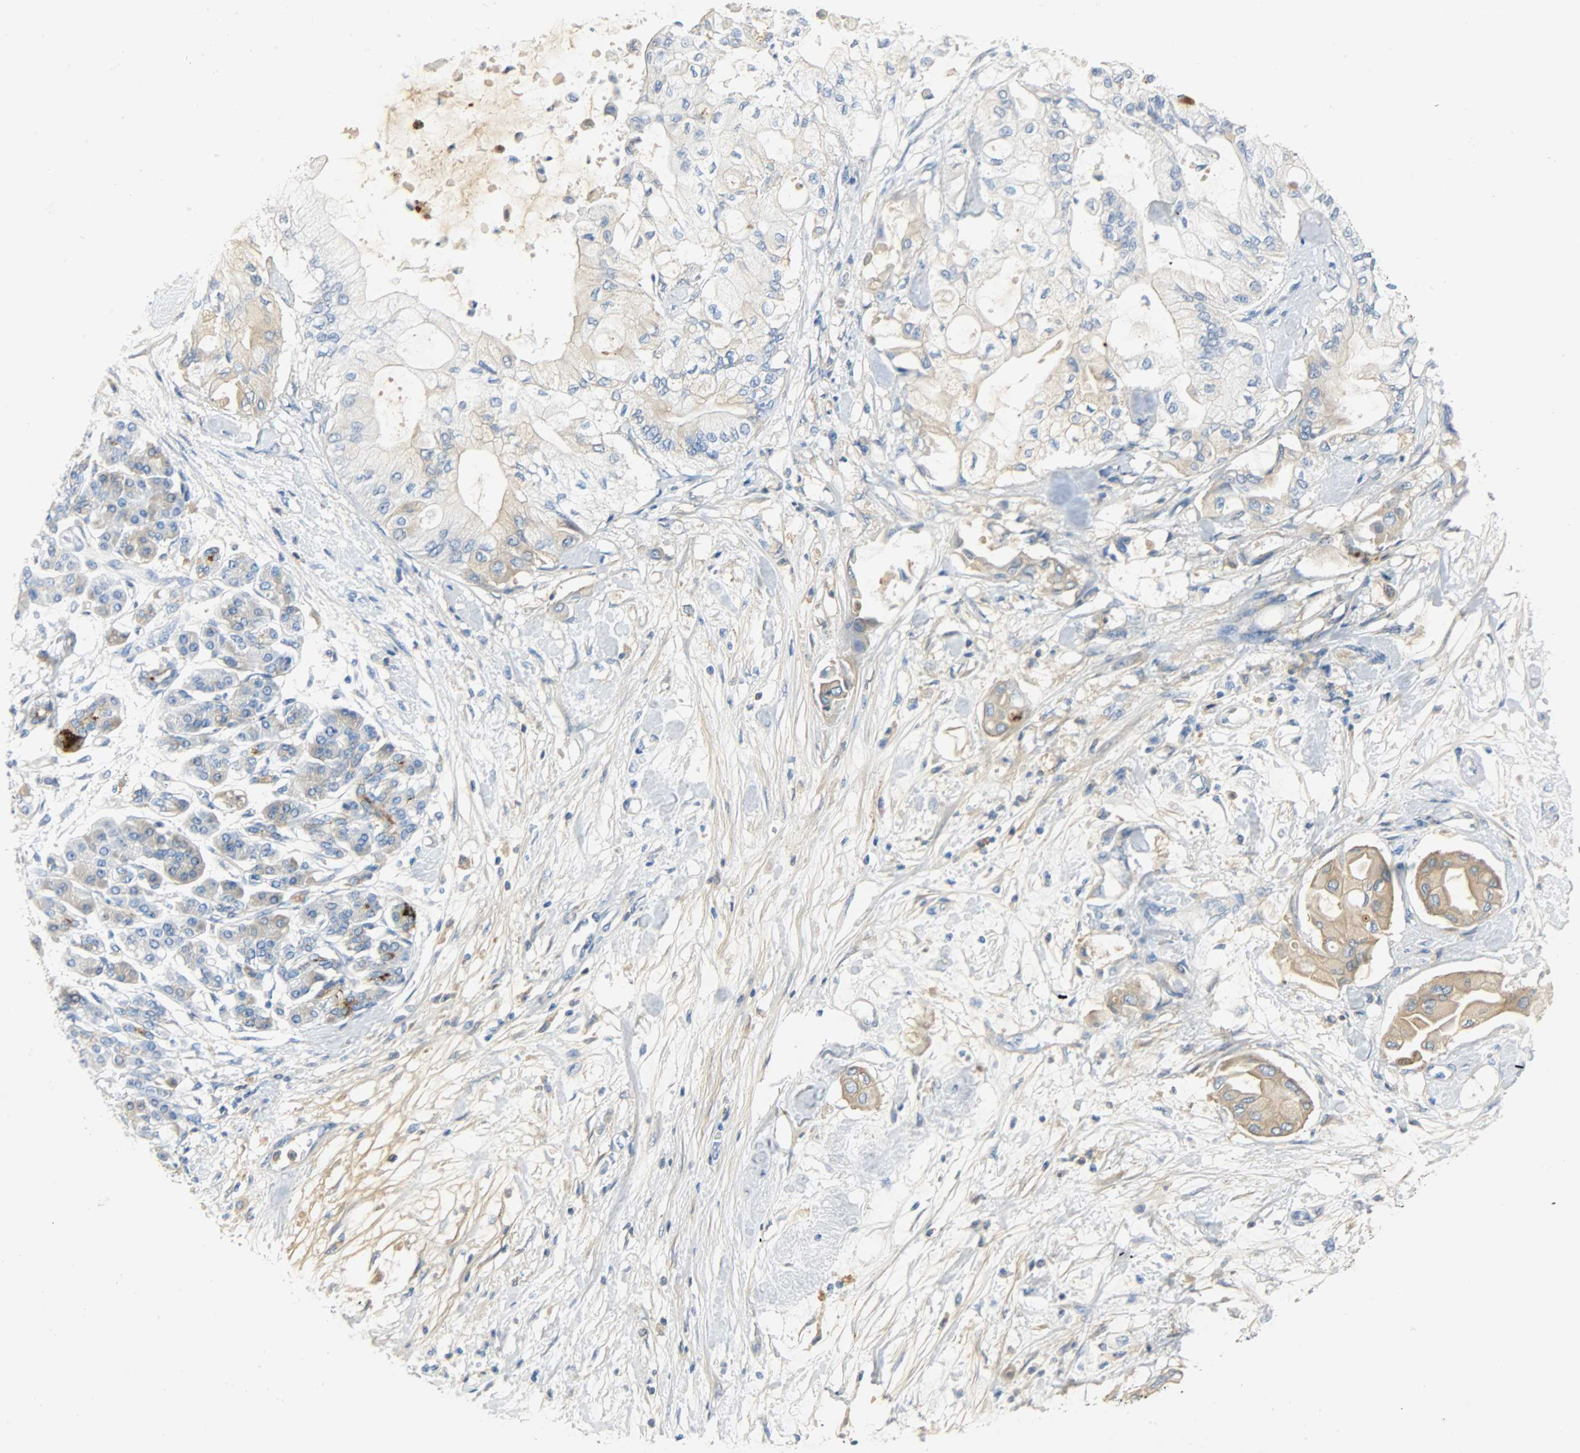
{"staining": {"intensity": "weak", "quantity": "25%-75%", "location": "cytoplasmic/membranous"}, "tissue": "pancreatic cancer", "cell_type": "Tumor cells", "image_type": "cancer", "snomed": [{"axis": "morphology", "description": "Adenocarcinoma, NOS"}, {"axis": "morphology", "description": "Adenocarcinoma, metastatic, NOS"}, {"axis": "topography", "description": "Lymph node"}, {"axis": "topography", "description": "Pancreas"}, {"axis": "topography", "description": "Duodenum"}], "caption": "A brown stain shows weak cytoplasmic/membranous expression of a protein in human metastatic adenocarcinoma (pancreatic) tumor cells.", "gene": "CRP", "patient": {"sex": "female", "age": 64}}